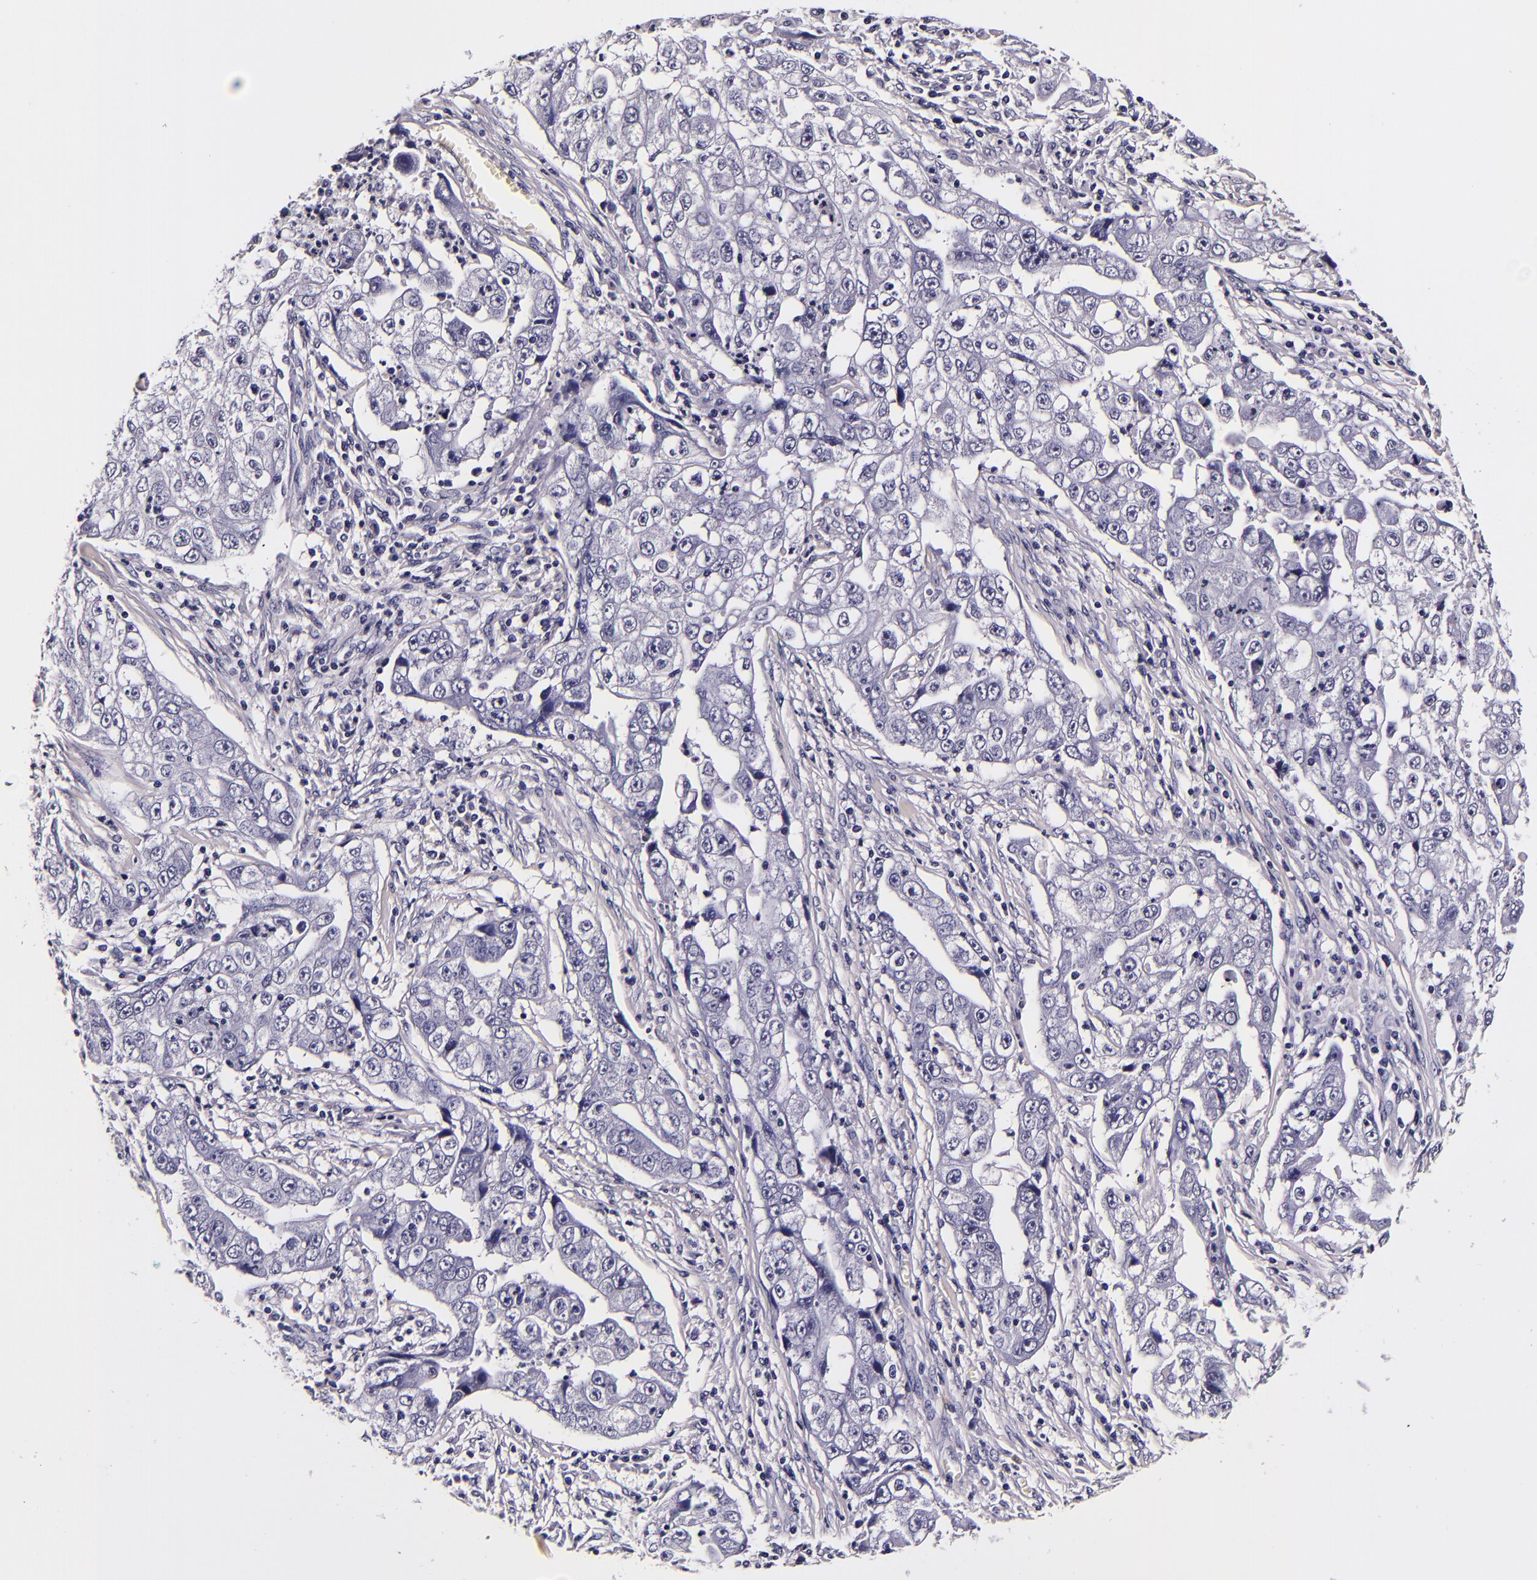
{"staining": {"intensity": "negative", "quantity": "none", "location": "none"}, "tissue": "lung cancer", "cell_type": "Tumor cells", "image_type": "cancer", "snomed": [{"axis": "morphology", "description": "Squamous cell carcinoma, NOS"}, {"axis": "topography", "description": "Lung"}], "caption": "Tumor cells are negative for brown protein staining in lung cancer.", "gene": "FBN1", "patient": {"sex": "male", "age": 64}}